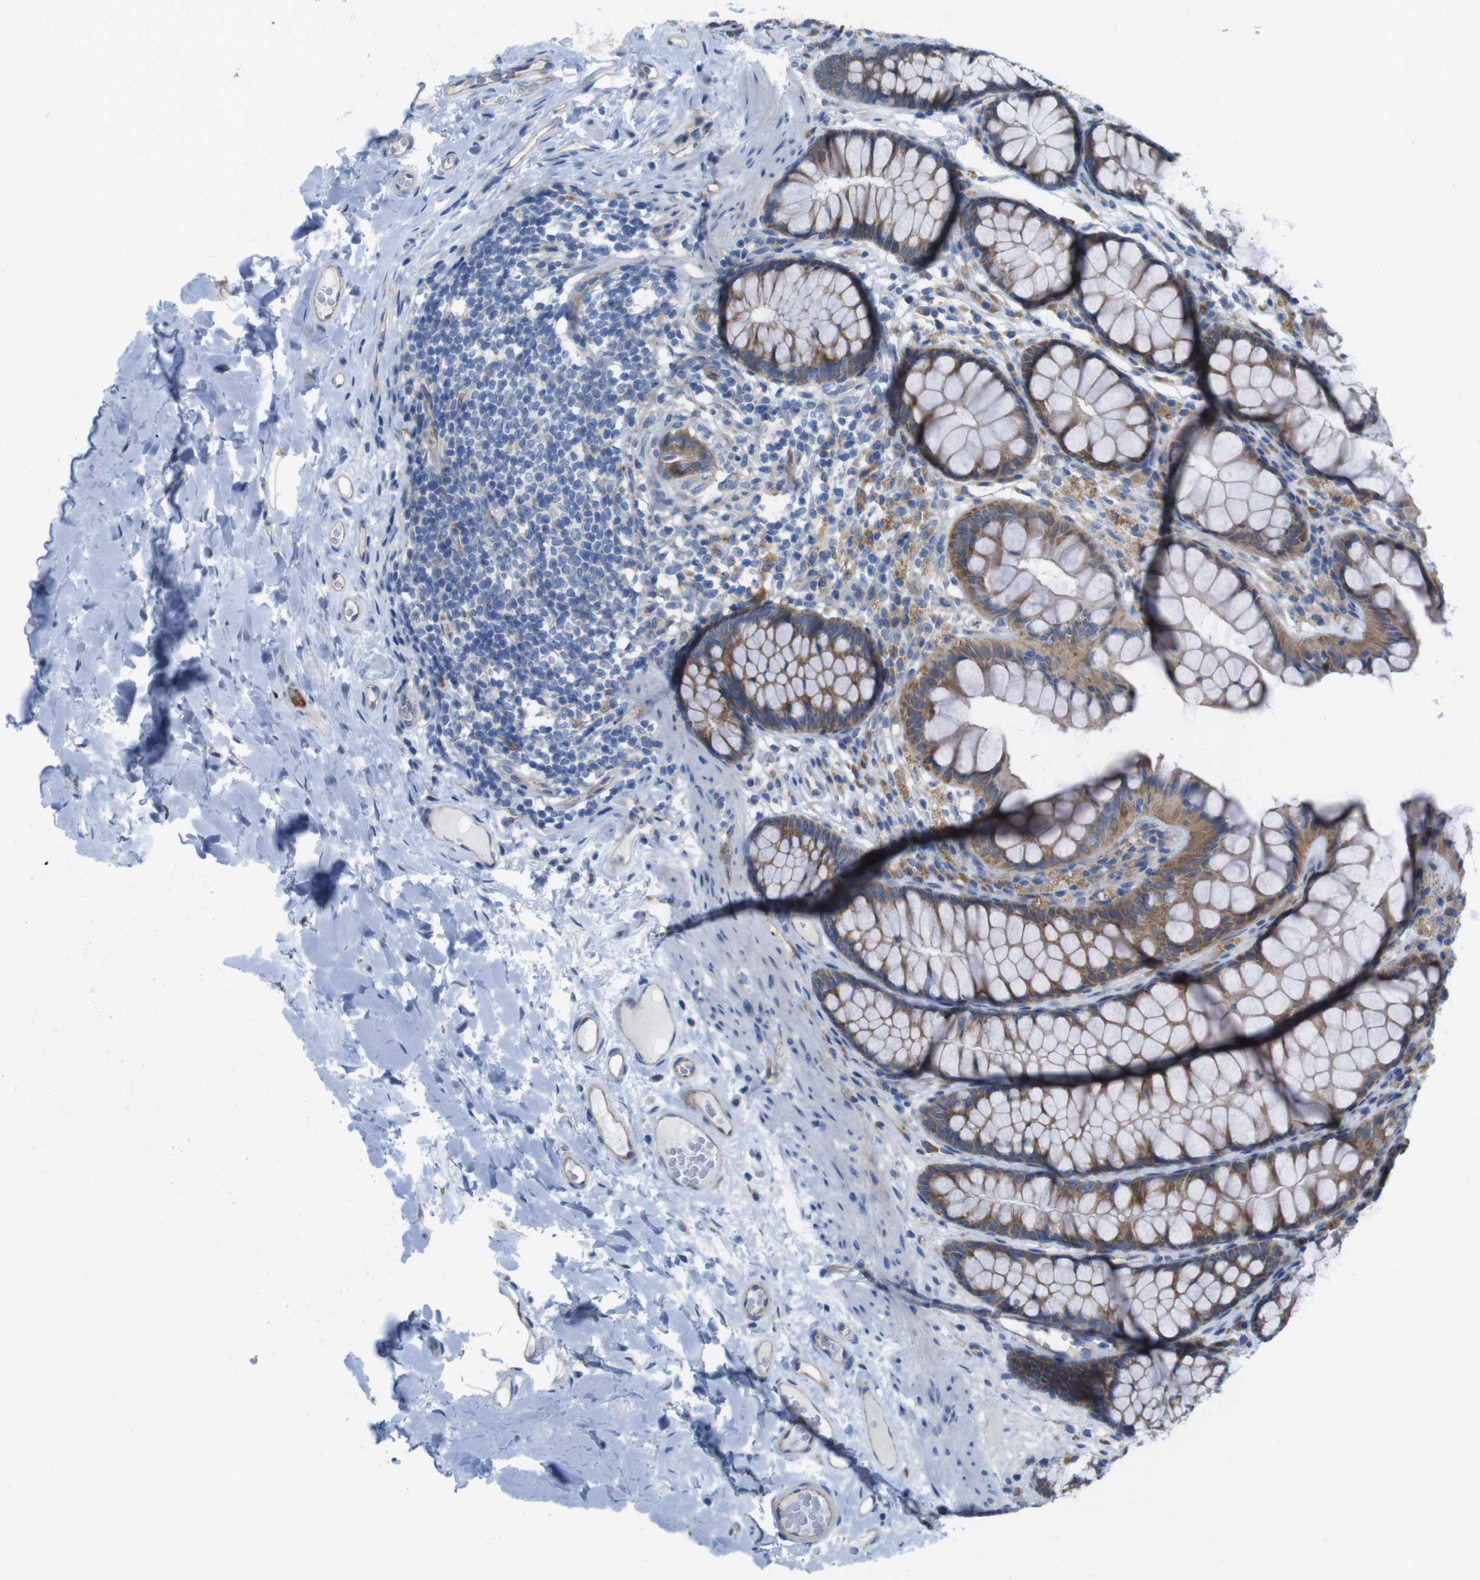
{"staining": {"intensity": "moderate", "quantity": ">75%", "location": "cytoplasmic/membranous"}, "tissue": "colon", "cell_type": "Endothelial cells", "image_type": "normal", "snomed": [{"axis": "morphology", "description": "Normal tissue, NOS"}, {"axis": "topography", "description": "Colon"}], "caption": "An immunohistochemistry micrograph of normal tissue is shown. Protein staining in brown labels moderate cytoplasmic/membranous positivity in colon within endothelial cells.", "gene": "TMEM234", "patient": {"sex": "female", "age": 55}}